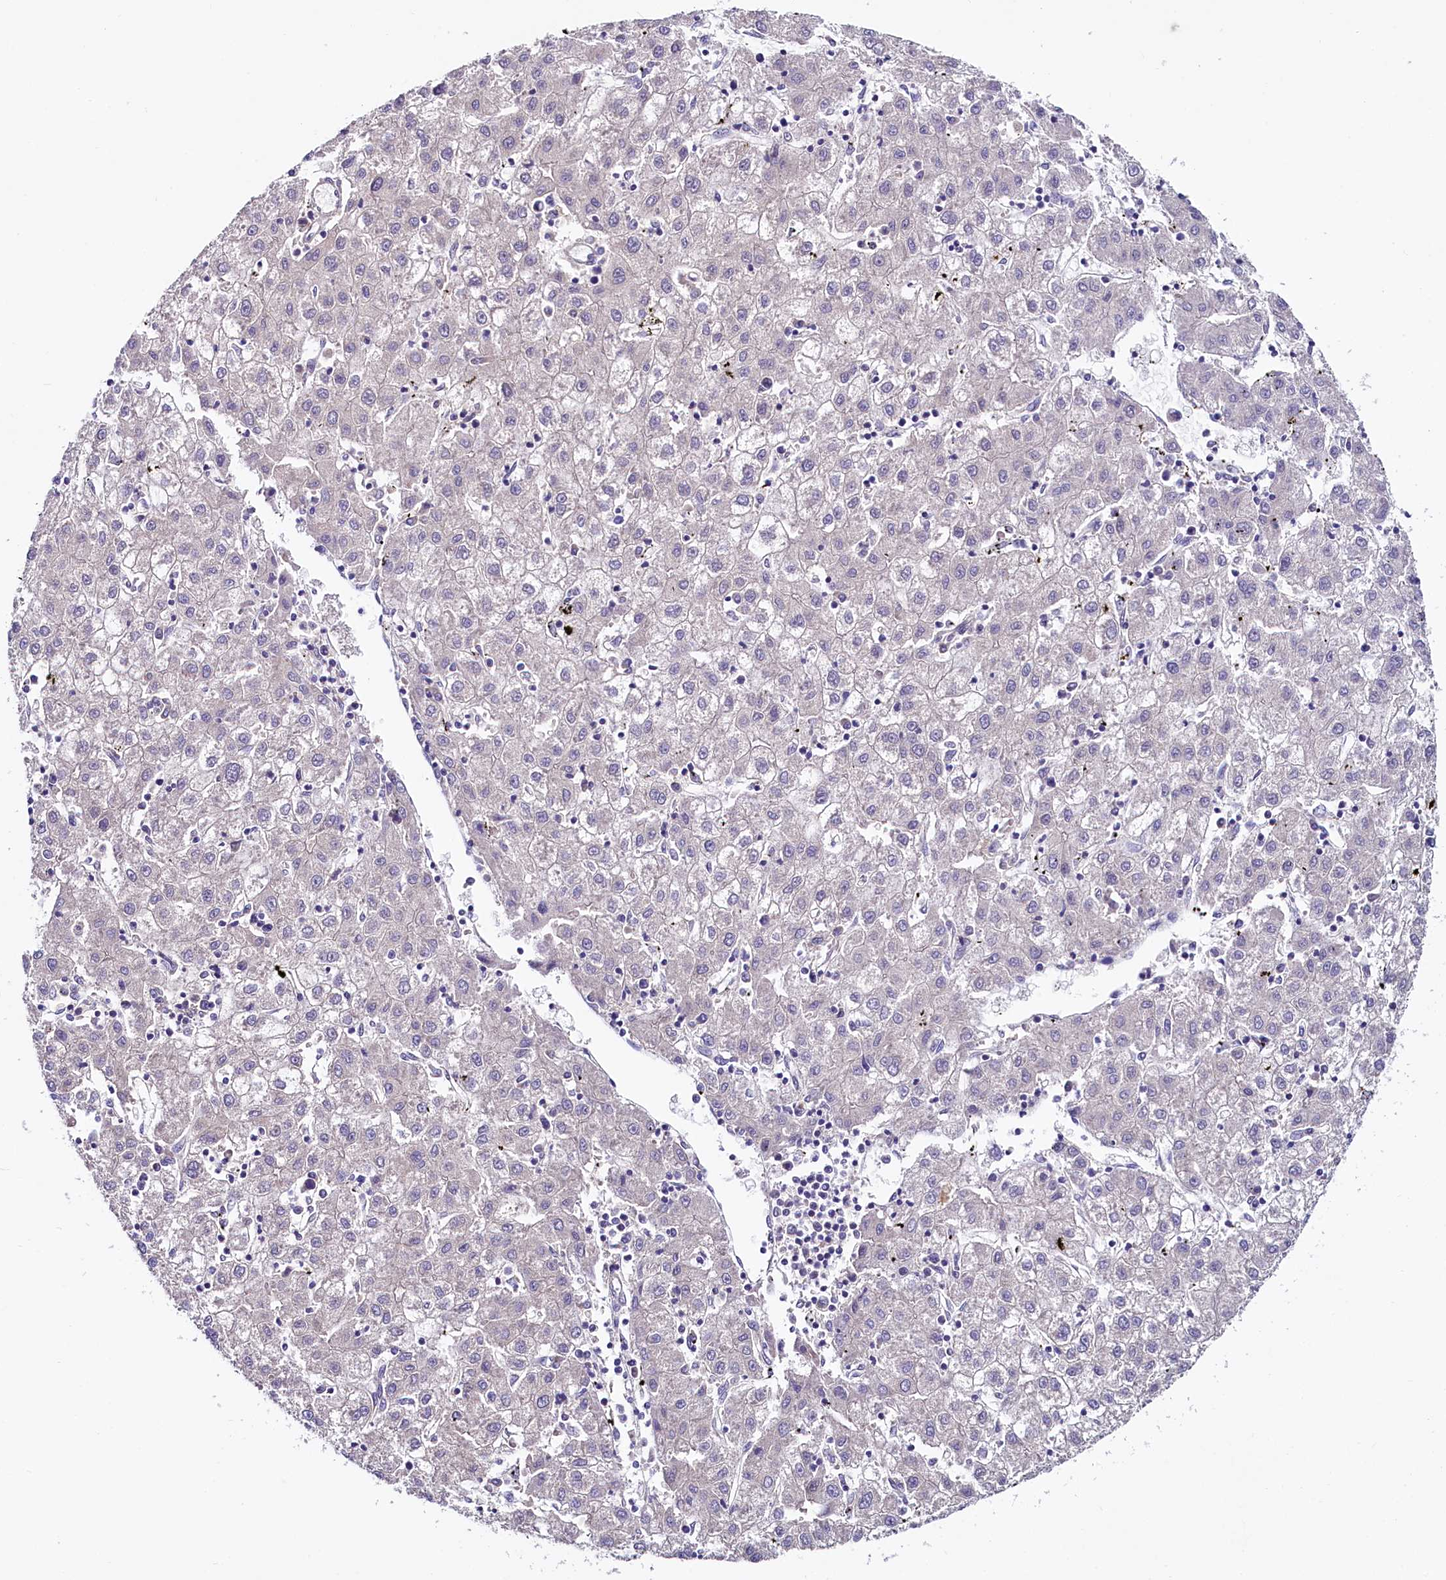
{"staining": {"intensity": "negative", "quantity": "none", "location": "none"}, "tissue": "liver cancer", "cell_type": "Tumor cells", "image_type": "cancer", "snomed": [{"axis": "morphology", "description": "Carcinoma, Hepatocellular, NOS"}, {"axis": "topography", "description": "Liver"}], "caption": "DAB immunohistochemical staining of liver cancer (hepatocellular carcinoma) shows no significant positivity in tumor cells. (Stains: DAB (3,3'-diaminobenzidine) immunohistochemistry with hematoxylin counter stain, Microscopy: brightfield microscopy at high magnification).", "gene": "QARS1", "patient": {"sex": "male", "age": 72}}